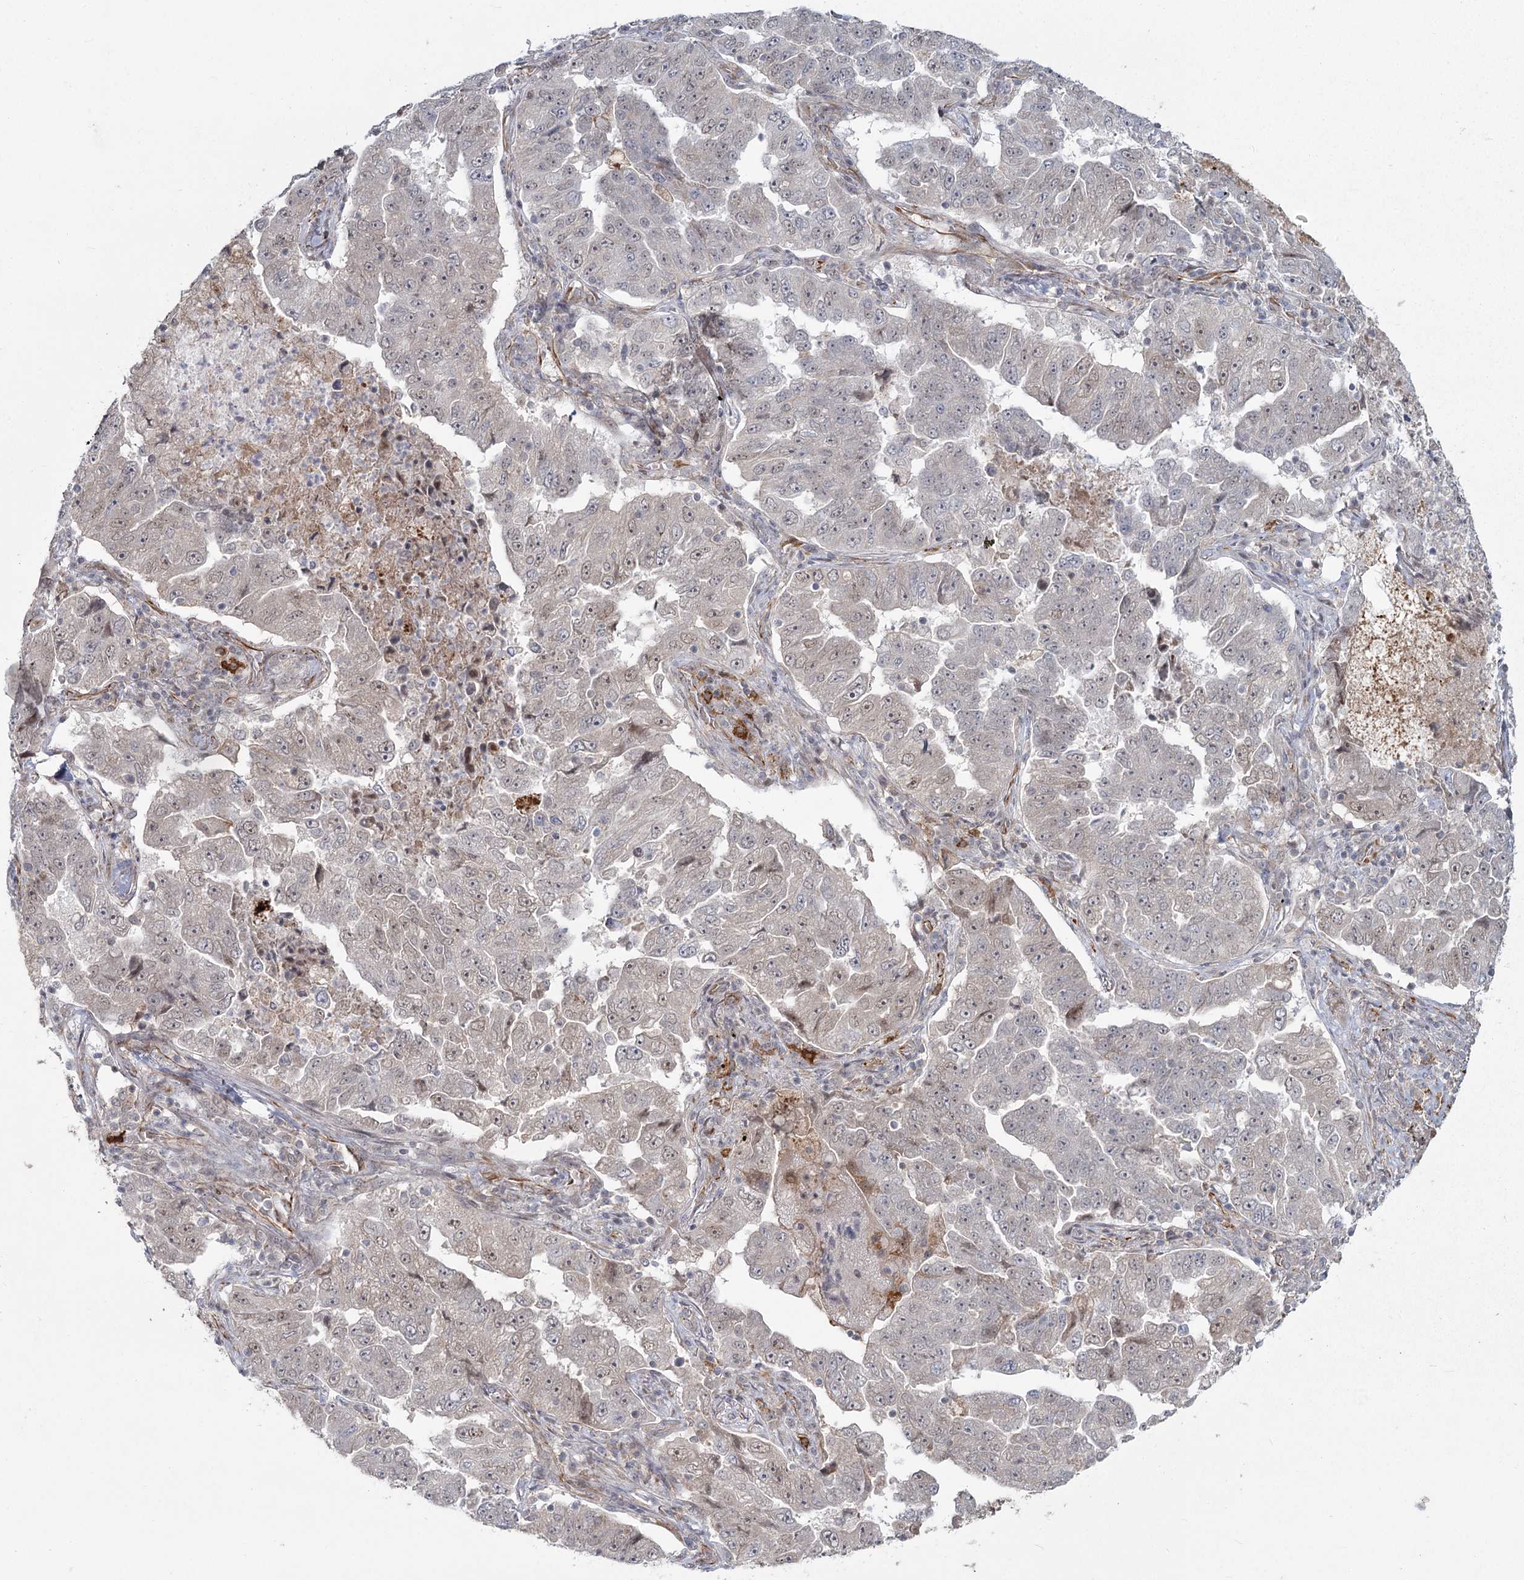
{"staining": {"intensity": "weak", "quantity": "<25%", "location": "cytoplasmic/membranous,nuclear"}, "tissue": "lung cancer", "cell_type": "Tumor cells", "image_type": "cancer", "snomed": [{"axis": "morphology", "description": "Adenocarcinoma, NOS"}, {"axis": "topography", "description": "Lung"}], "caption": "The immunohistochemistry histopathology image has no significant positivity in tumor cells of lung cancer tissue.", "gene": "AP2M1", "patient": {"sex": "female", "age": 51}}